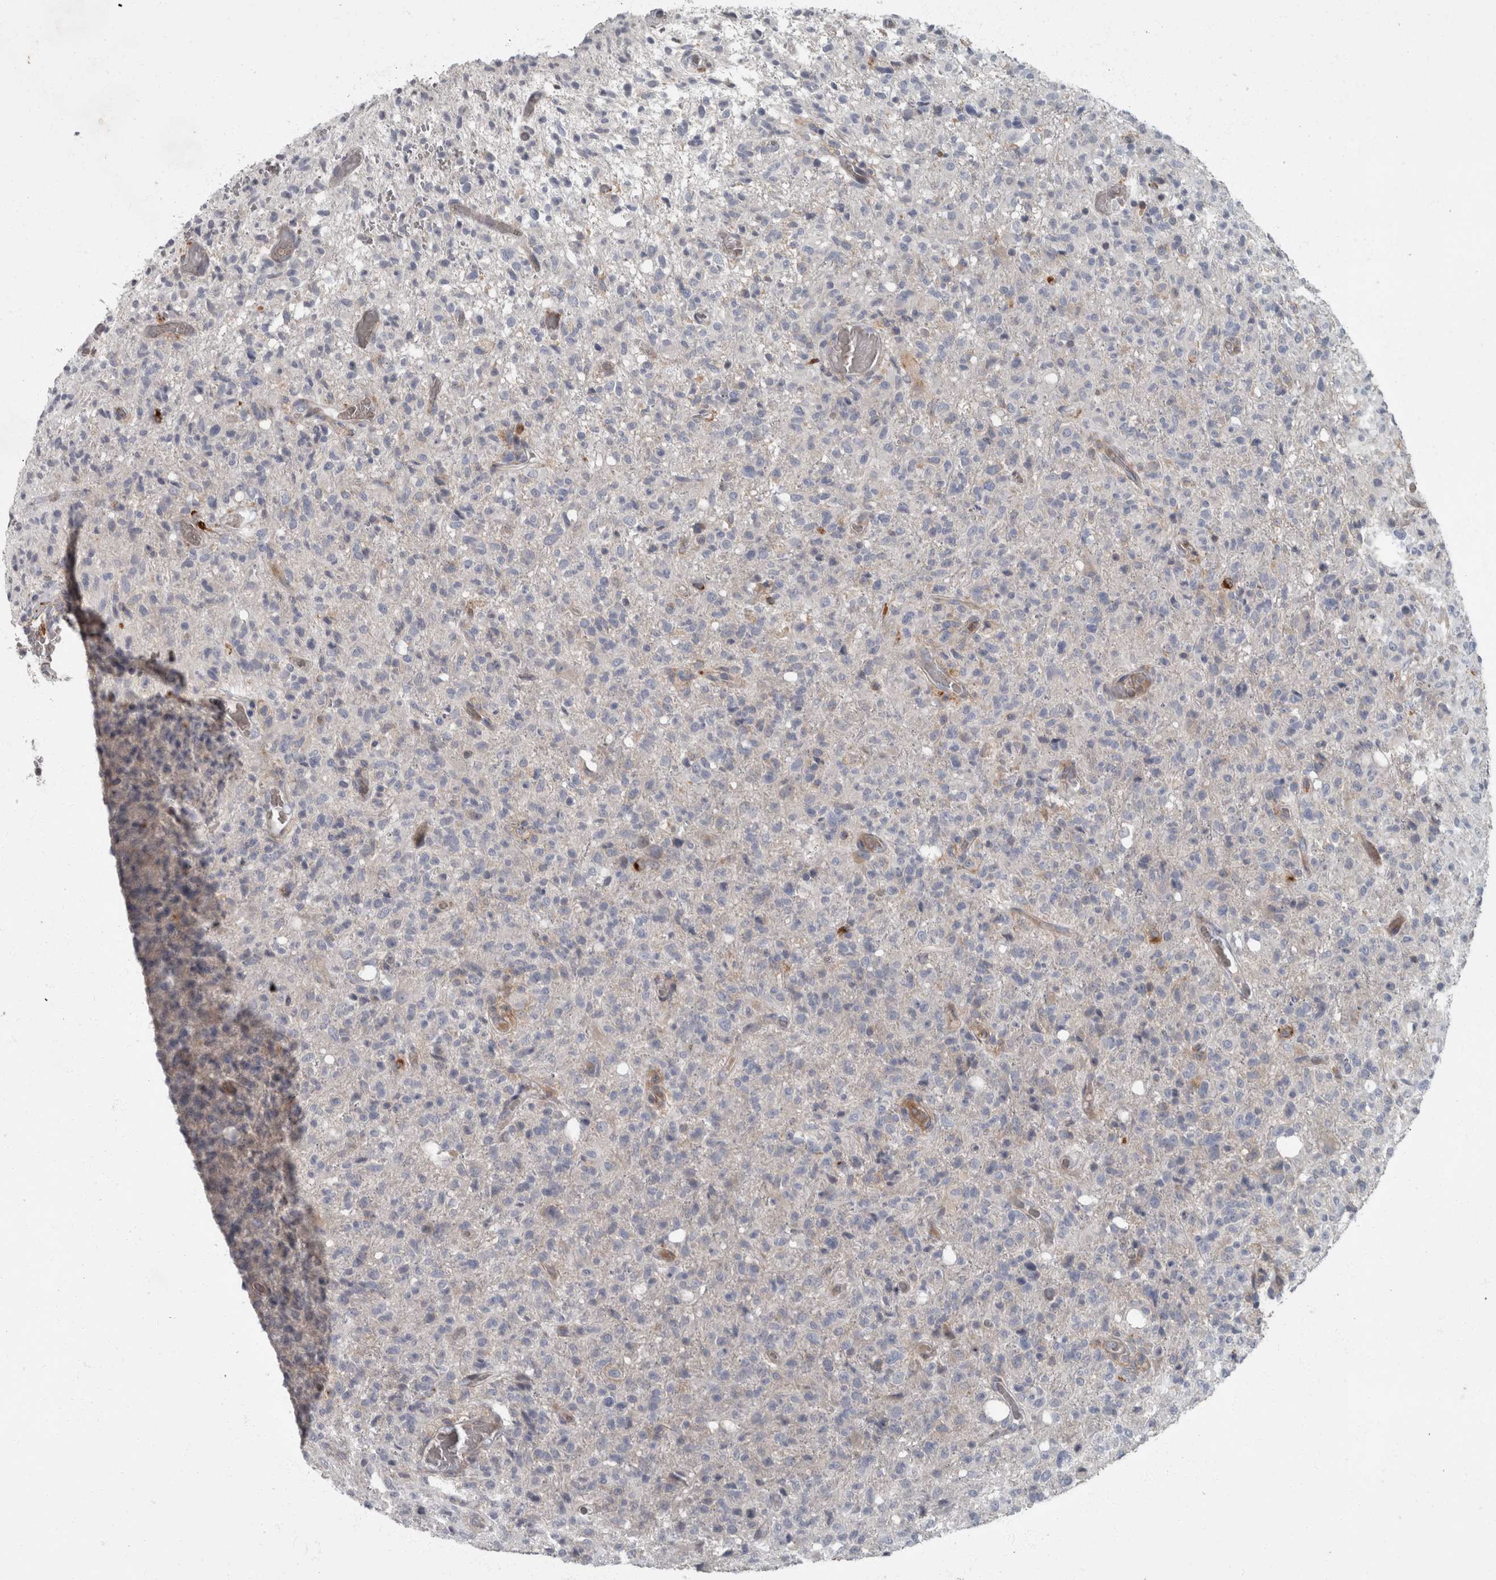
{"staining": {"intensity": "negative", "quantity": "none", "location": "none"}, "tissue": "glioma", "cell_type": "Tumor cells", "image_type": "cancer", "snomed": [{"axis": "morphology", "description": "Glioma, malignant, High grade"}, {"axis": "topography", "description": "Brain"}], "caption": "The micrograph exhibits no significant staining in tumor cells of glioma.", "gene": "CDC42BPG", "patient": {"sex": "female", "age": 57}}